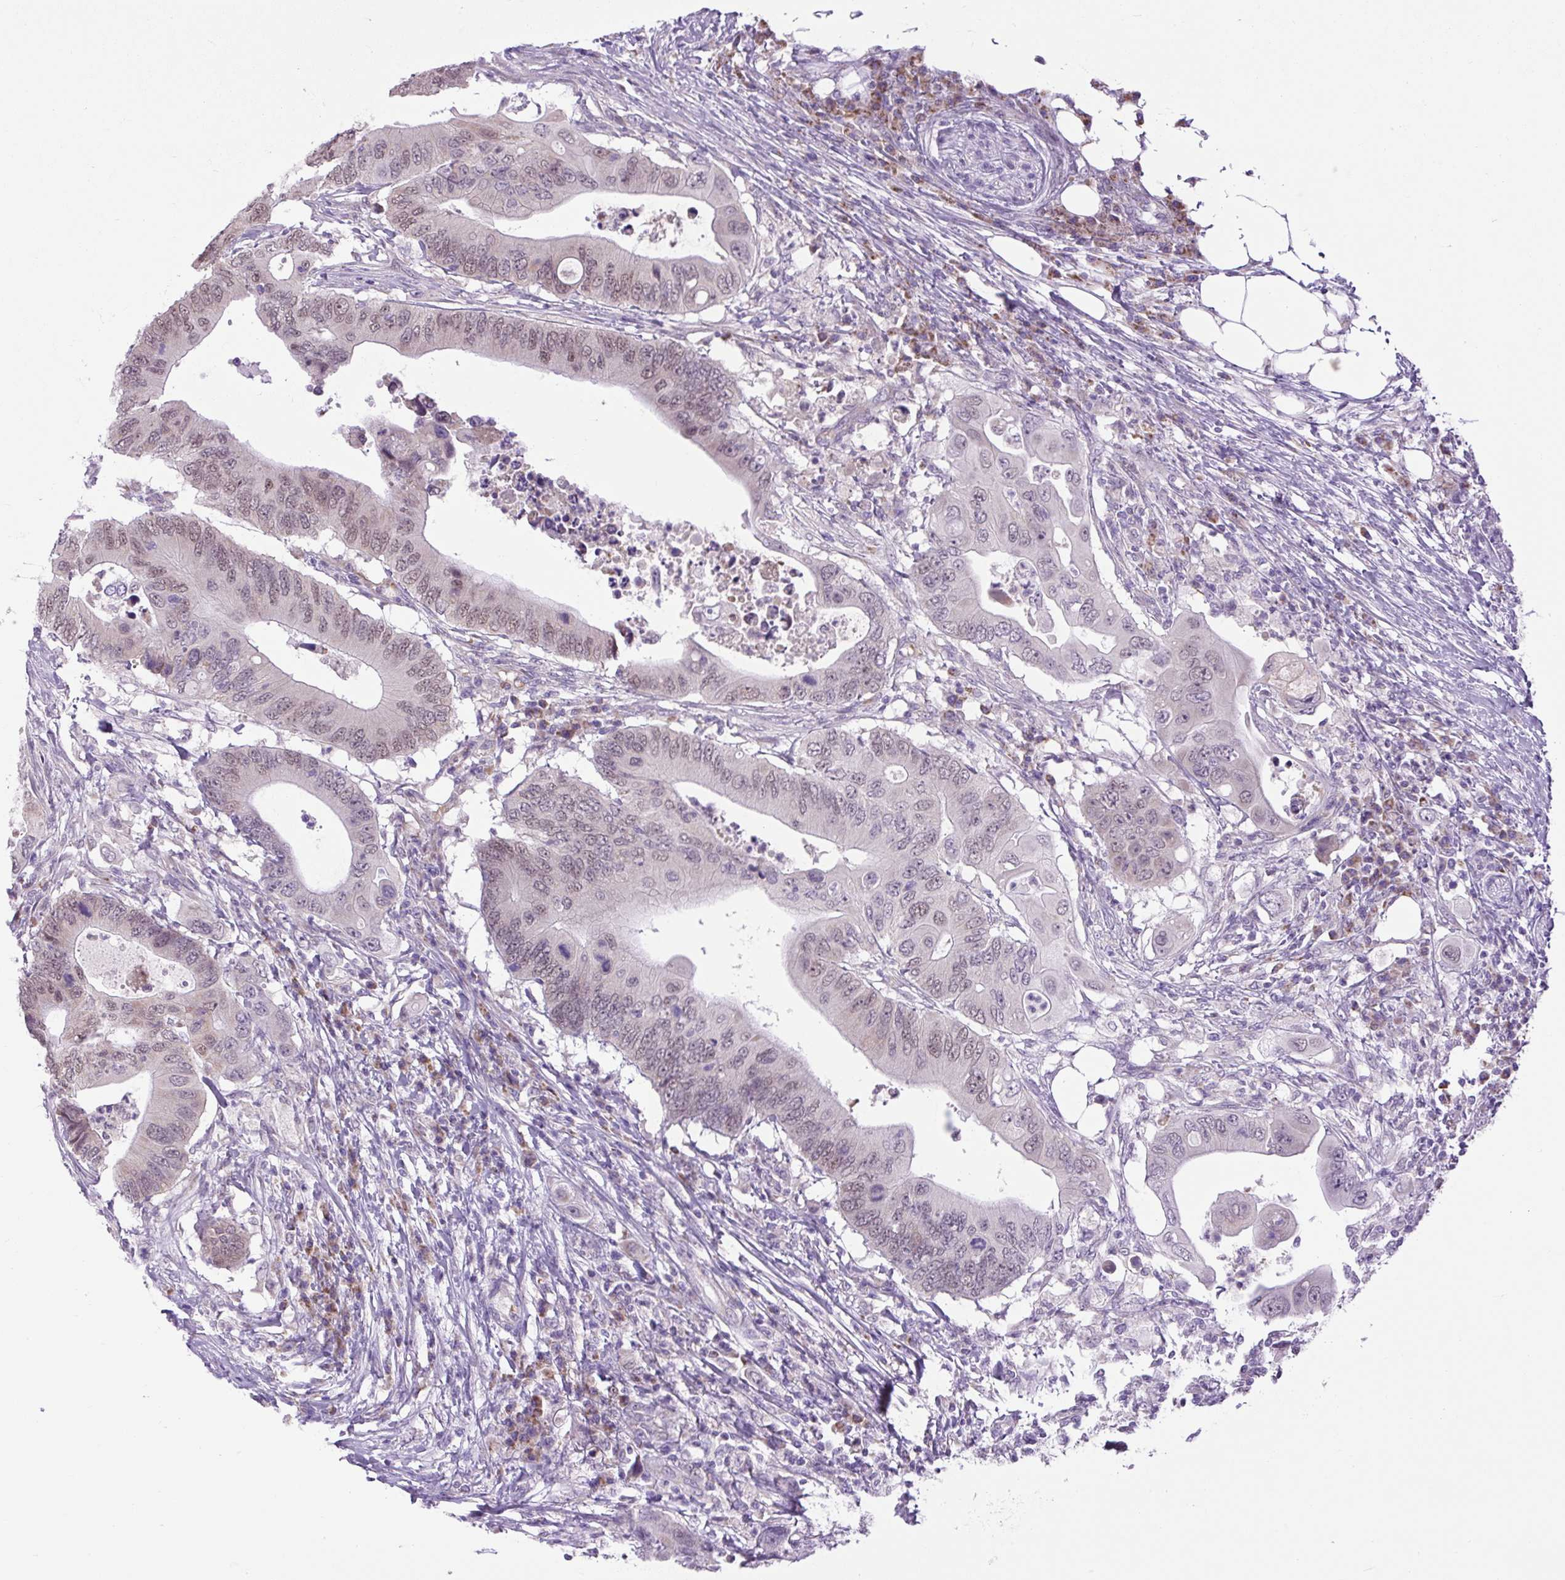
{"staining": {"intensity": "weak", "quantity": ">75%", "location": "nuclear"}, "tissue": "colorectal cancer", "cell_type": "Tumor cells", "image_type": "cancer", "snomed": [{"axis": "morphology", "description": "Adenocarcinoma, NOS"}, {"axis": "topography", "description": "Colon"}], "caption": "This is an image of immunohistochemistry (IHC) staining of colorectal cancer (adenocarcinoma), which shows weak positivity in the nuclear of tumor cells.", "gene": "SCO2", "patient": {"sex": "male", "age": 71}}